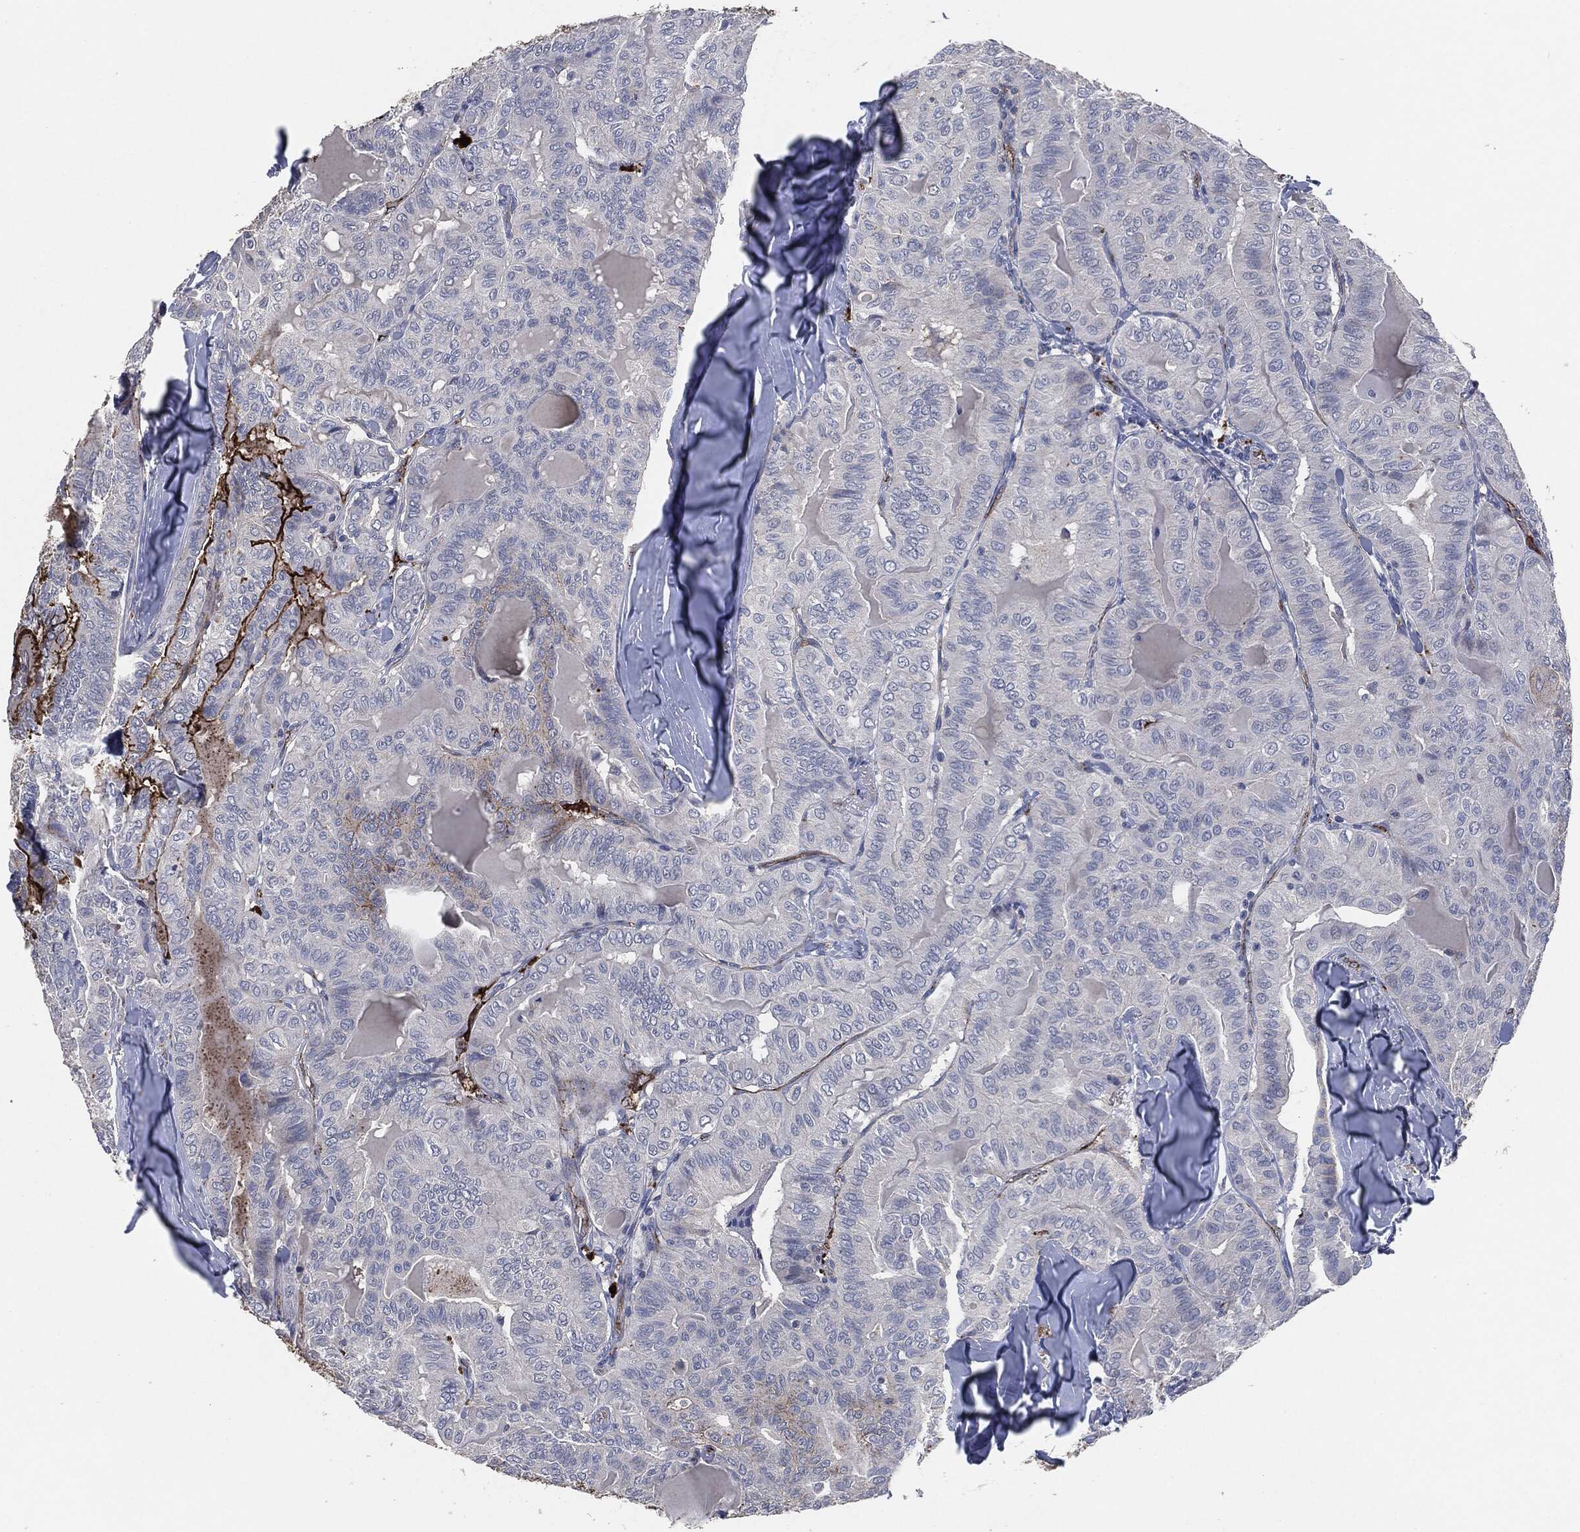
{"staining": {"intensity": "negative", "quantity": "none", "location": "none"}, "tissue": "thyroid cancer", "cell_type": "Tumor cells", "image_type": "cancer", "snomed": [{"axis": "morphology", "description": "Papillary adenocarcinoma, NOS"}, {"axis": "topography", "description": "Thyroid gland"}], "caption": "Thyroid cancer (papillary adenocarcinoma) was stained to show a protein in brown. There is no significant positivity in tumor cells.", "gene": "APOB", "patient": {"sex": "female", "age": 68}}